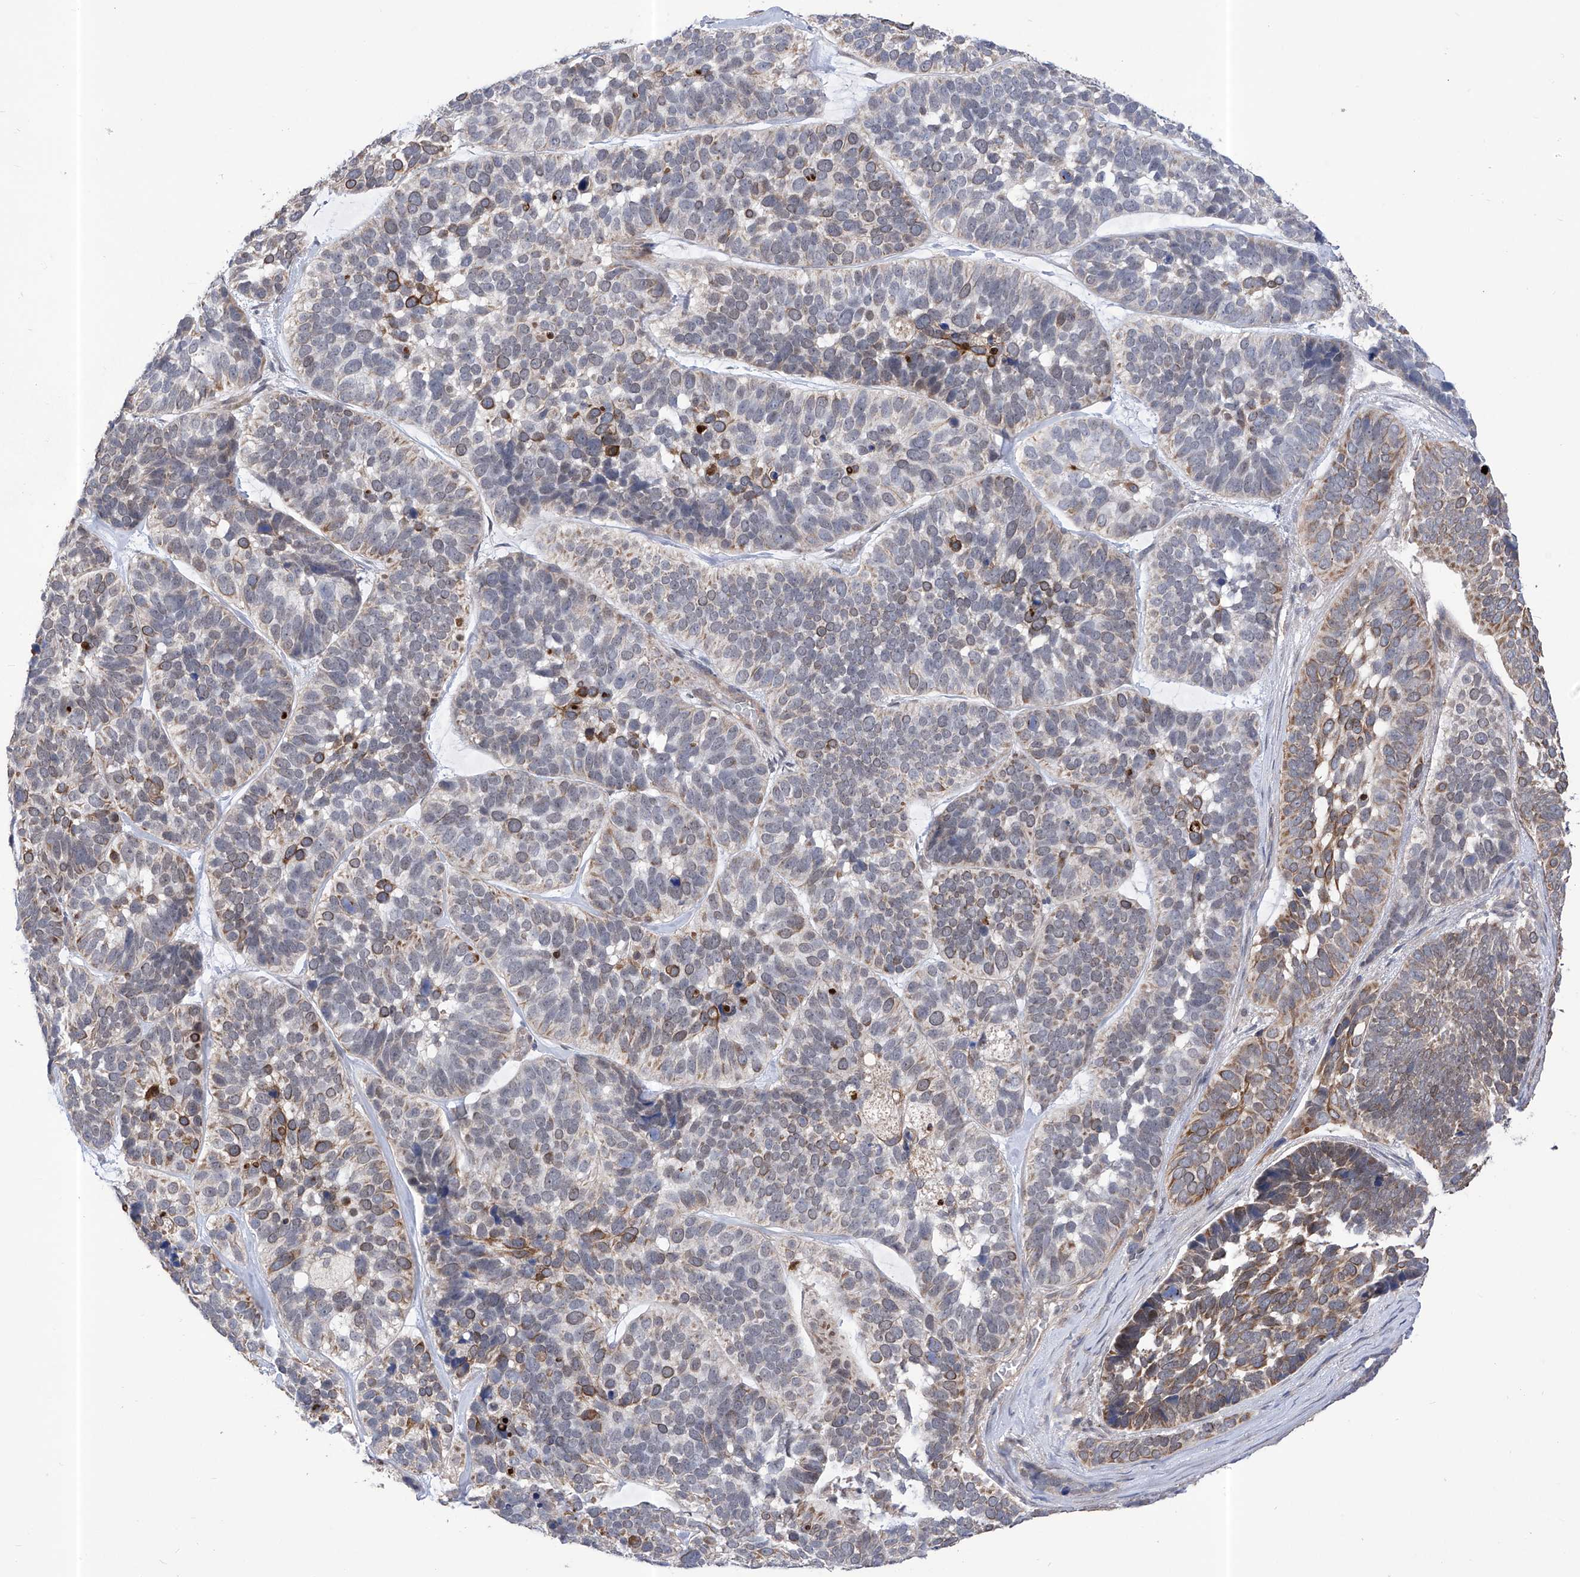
{"staining": {"intensity": "moderate", "quantity": "<25%", "location": "cytoplasmic/membranous"}, "tissue": "skin cancer", "cell_type": "Tumor cells", "image_type": "cancer", "snomed": [{"axis": "morphology", "description": "Basal cell carcinoma"}, {"axis": "topography", "description": "Skin"}], "caption": "Immunohistochemical staining of human skin cancer reveals moderate cytoplasmic/membranous protein staining in approximately <25% of tumor cells.", "gene": "KIFC2", "patient": {"sex": "male", "age": 62}}